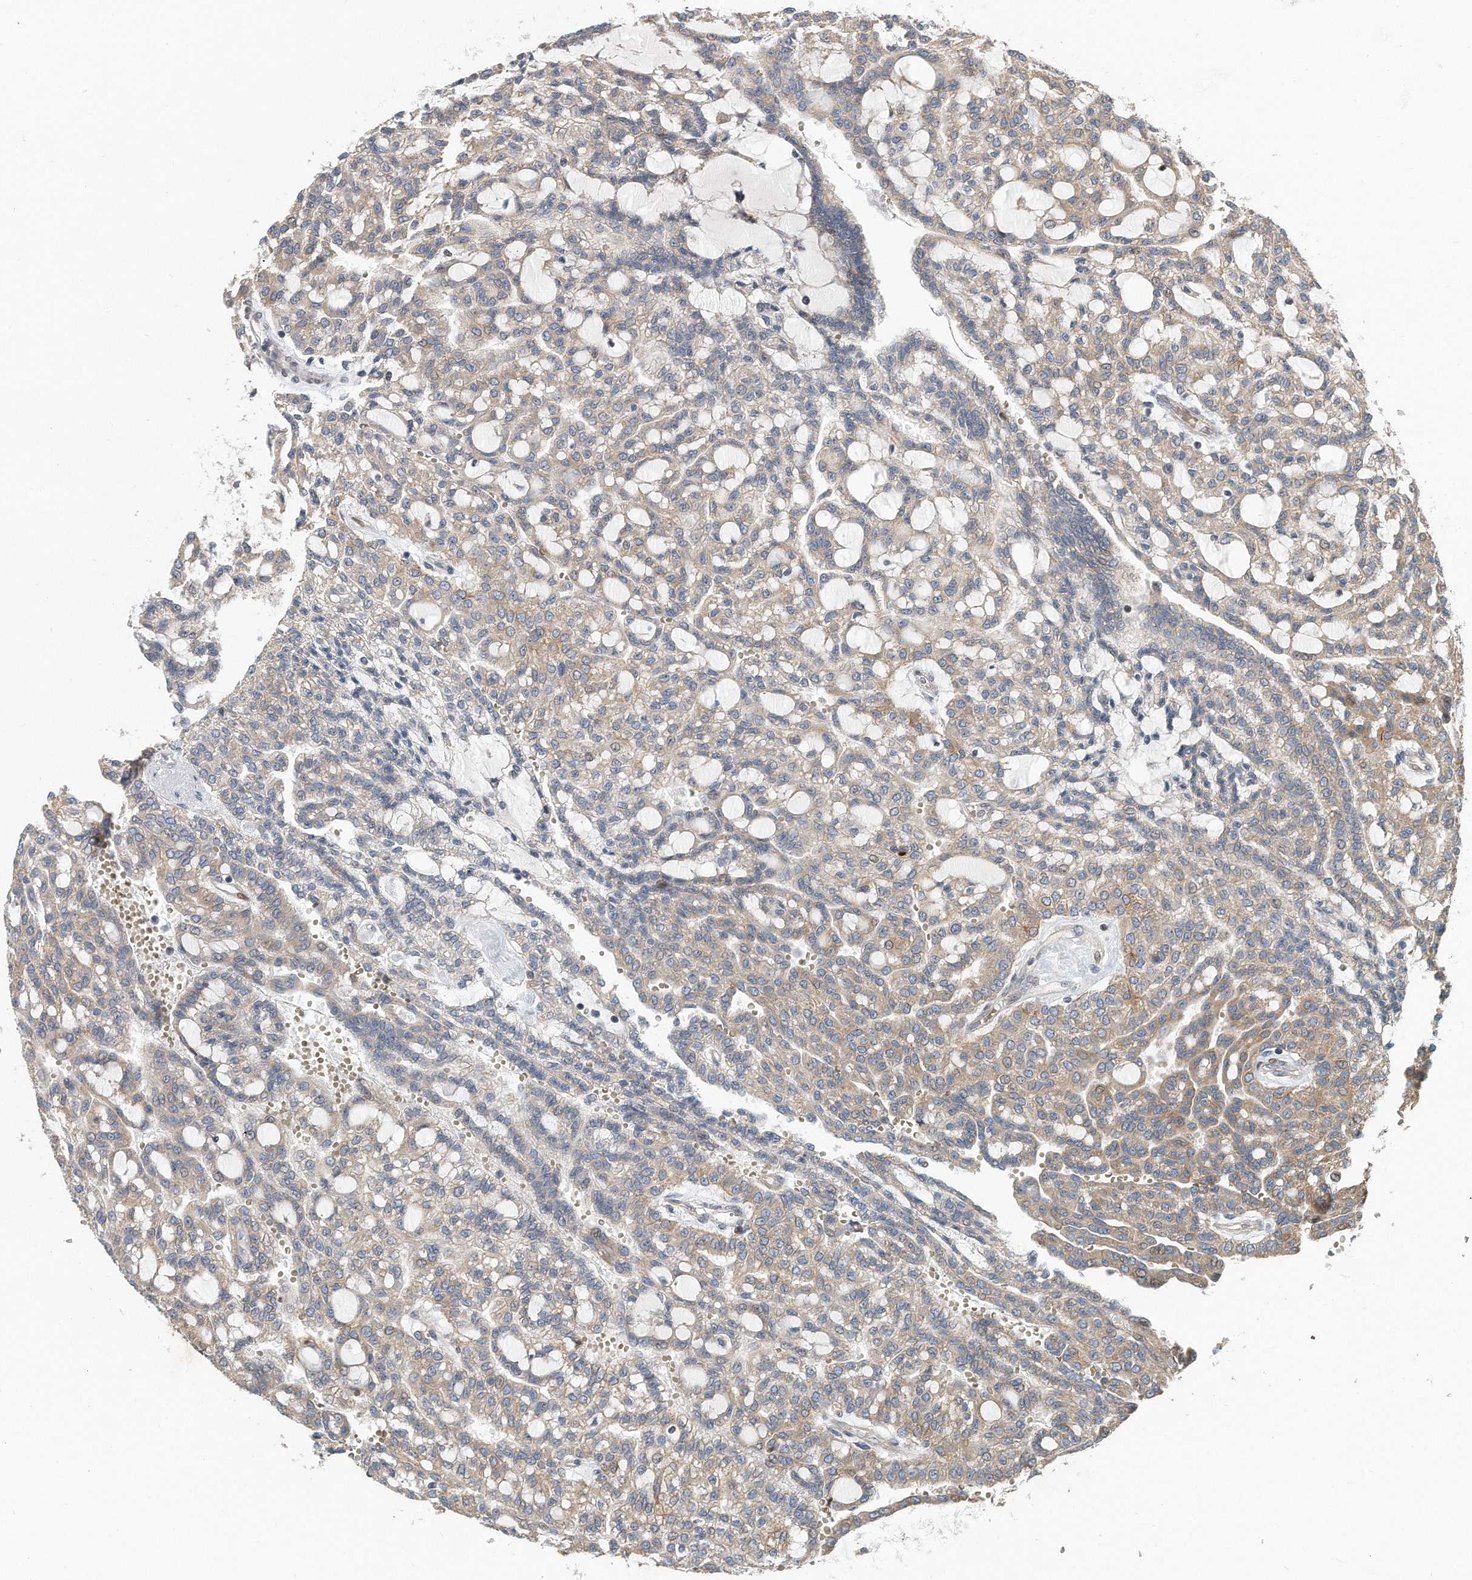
{"staining": {"intensity": "weak", "quantity": ">75%", "location": "cytoplasmic/membranous"}, "tissue": "renal cancer", "cell_type": "Tumor cells", "image_type": "cancer", "snomed": [{"axis": "morphology", "description": "Adenocarcinoma, NOS"}, {"axis": "topography", "description": "Kidney"}], "caption": "There is low levels of weak cytoplasmic/membranous staining in tumor cells of renal adenocarcinoma, as demonstrated by immunohistochemical staining (brown color).", "gene": "PCDH8", "patient": {"sex": "male", "age": 63}}